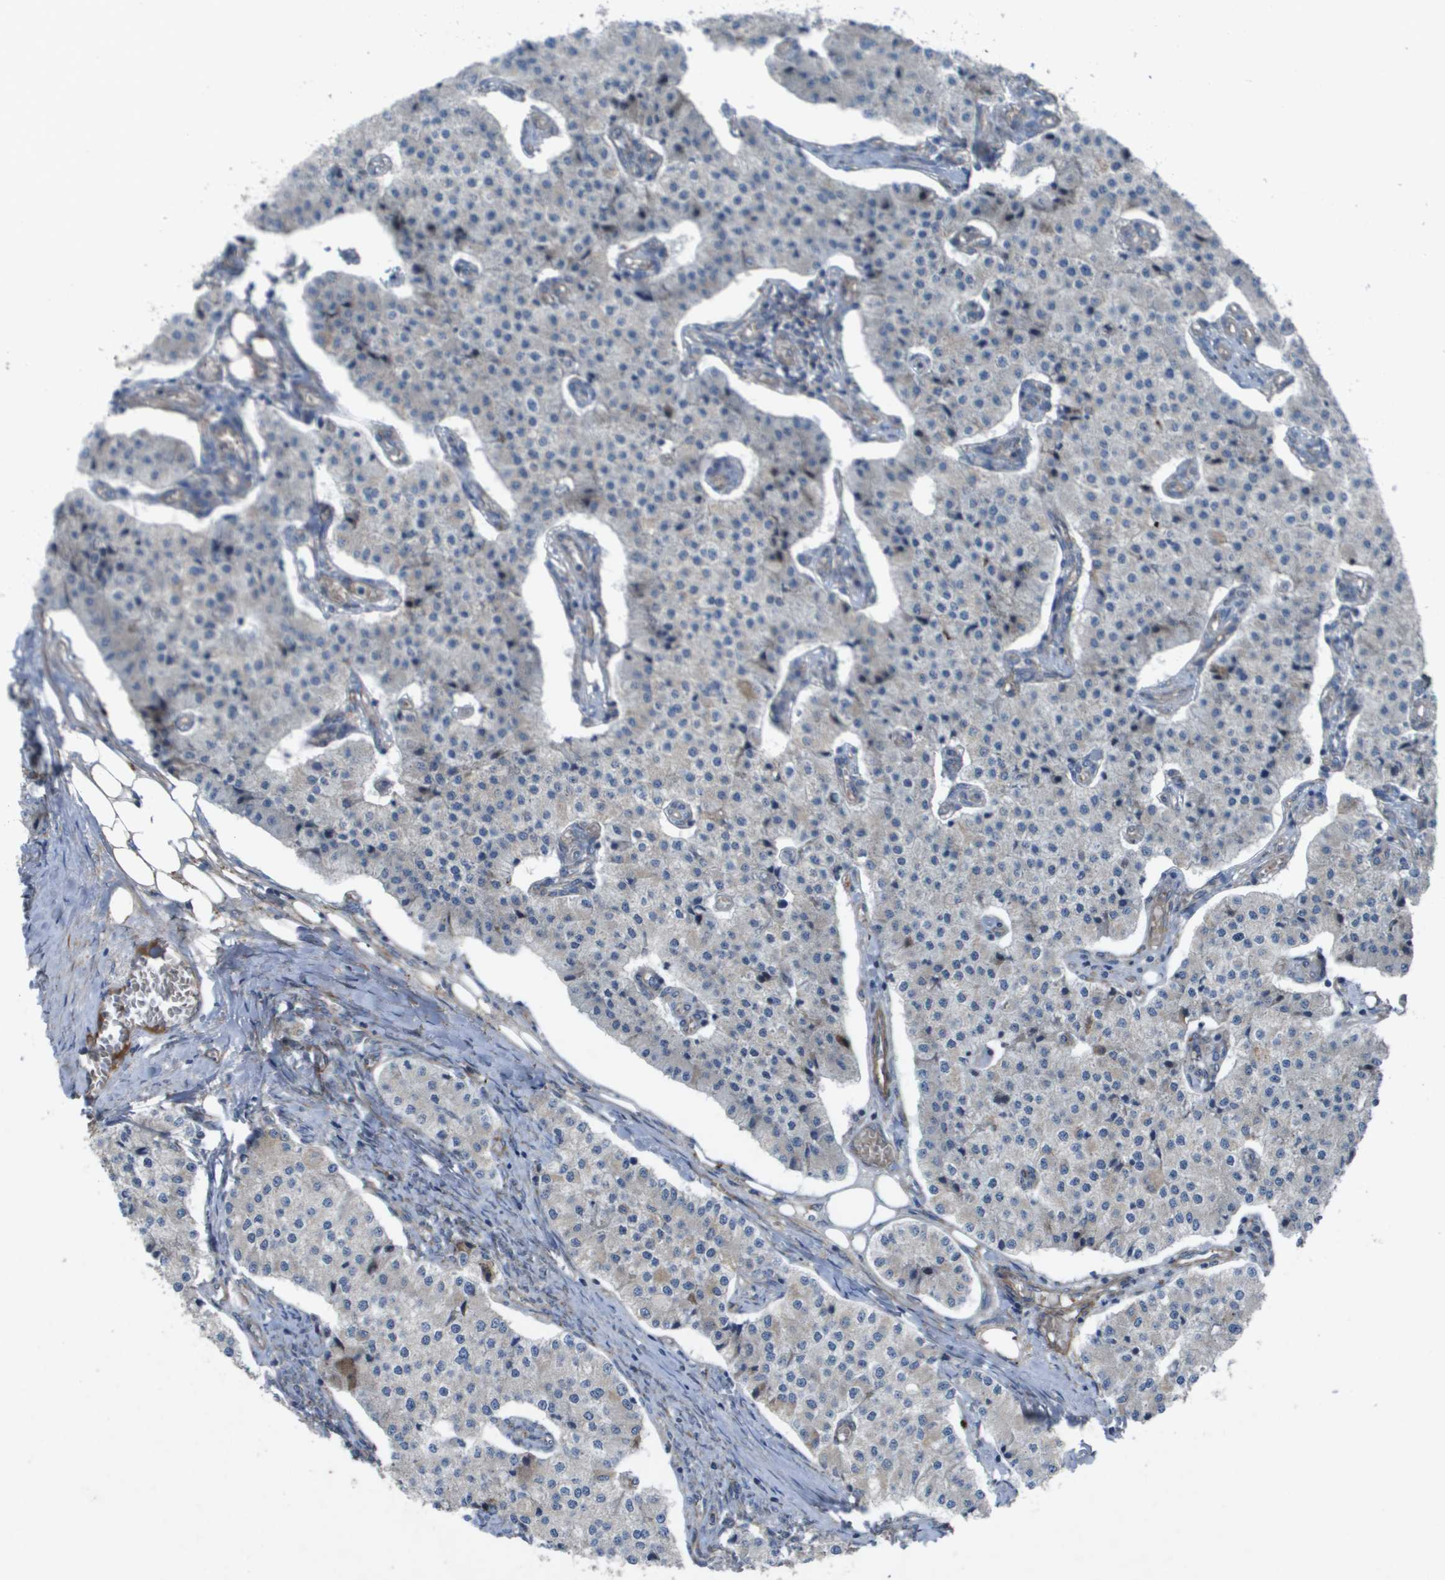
{"staining": {"intensity": "negative", "quantity": "none", "location": "none"}, "tissue": "carcinoid", "cell_type": "Tumor cells", "image_type": "cancer", "snomed": [{"axis": "morphology", "description": "Carcinoid, malignant, NOS"}, {"axis": "topography", "description": "Colon"}], "caption": "Human carcinoid (malignant) stained for a protein using immunohistochemistry (IHC) reveals no staining in tumor cells.", "gene": "SLC6A9", "patient": {"sex": "female", "age": 52}}